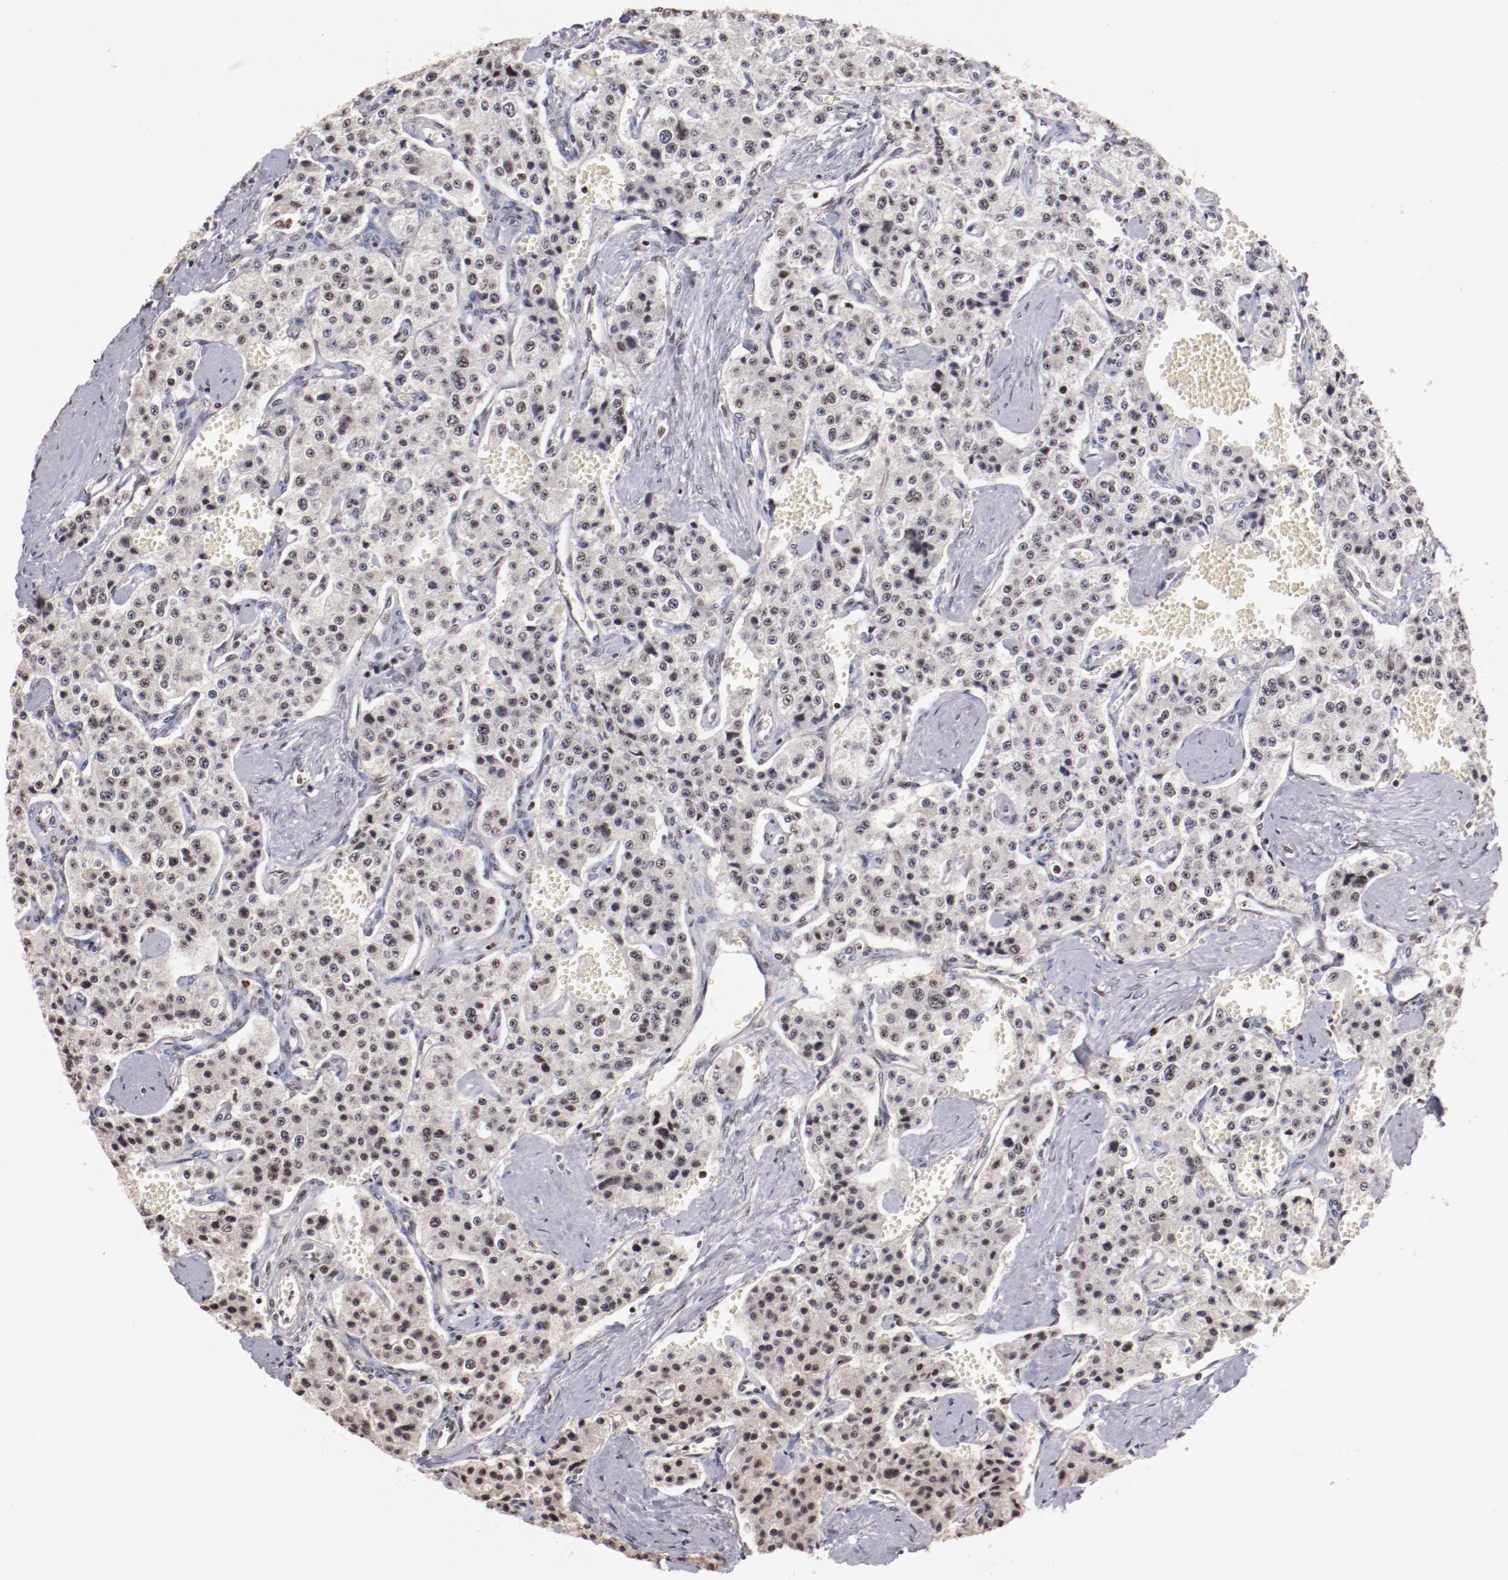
{"staining": {"intensity": "negative", "quantity": "none", "location": "none"}, "tissue": "carcinoid", "cell_type": "Tumor cells", "image_type": "cancer", "snomed": [{"axis": "morphology", "description": "Carcinoid, malignant, NOS"}, {"axis": "topography", "description": "Small intestine"}], "caption": "An image of carcinoid (malignant) stained for a protein demonstrates no brown staining in tumor cells.", "gene": "STAG2", "patient": {"sex": "male", "age": 52}}